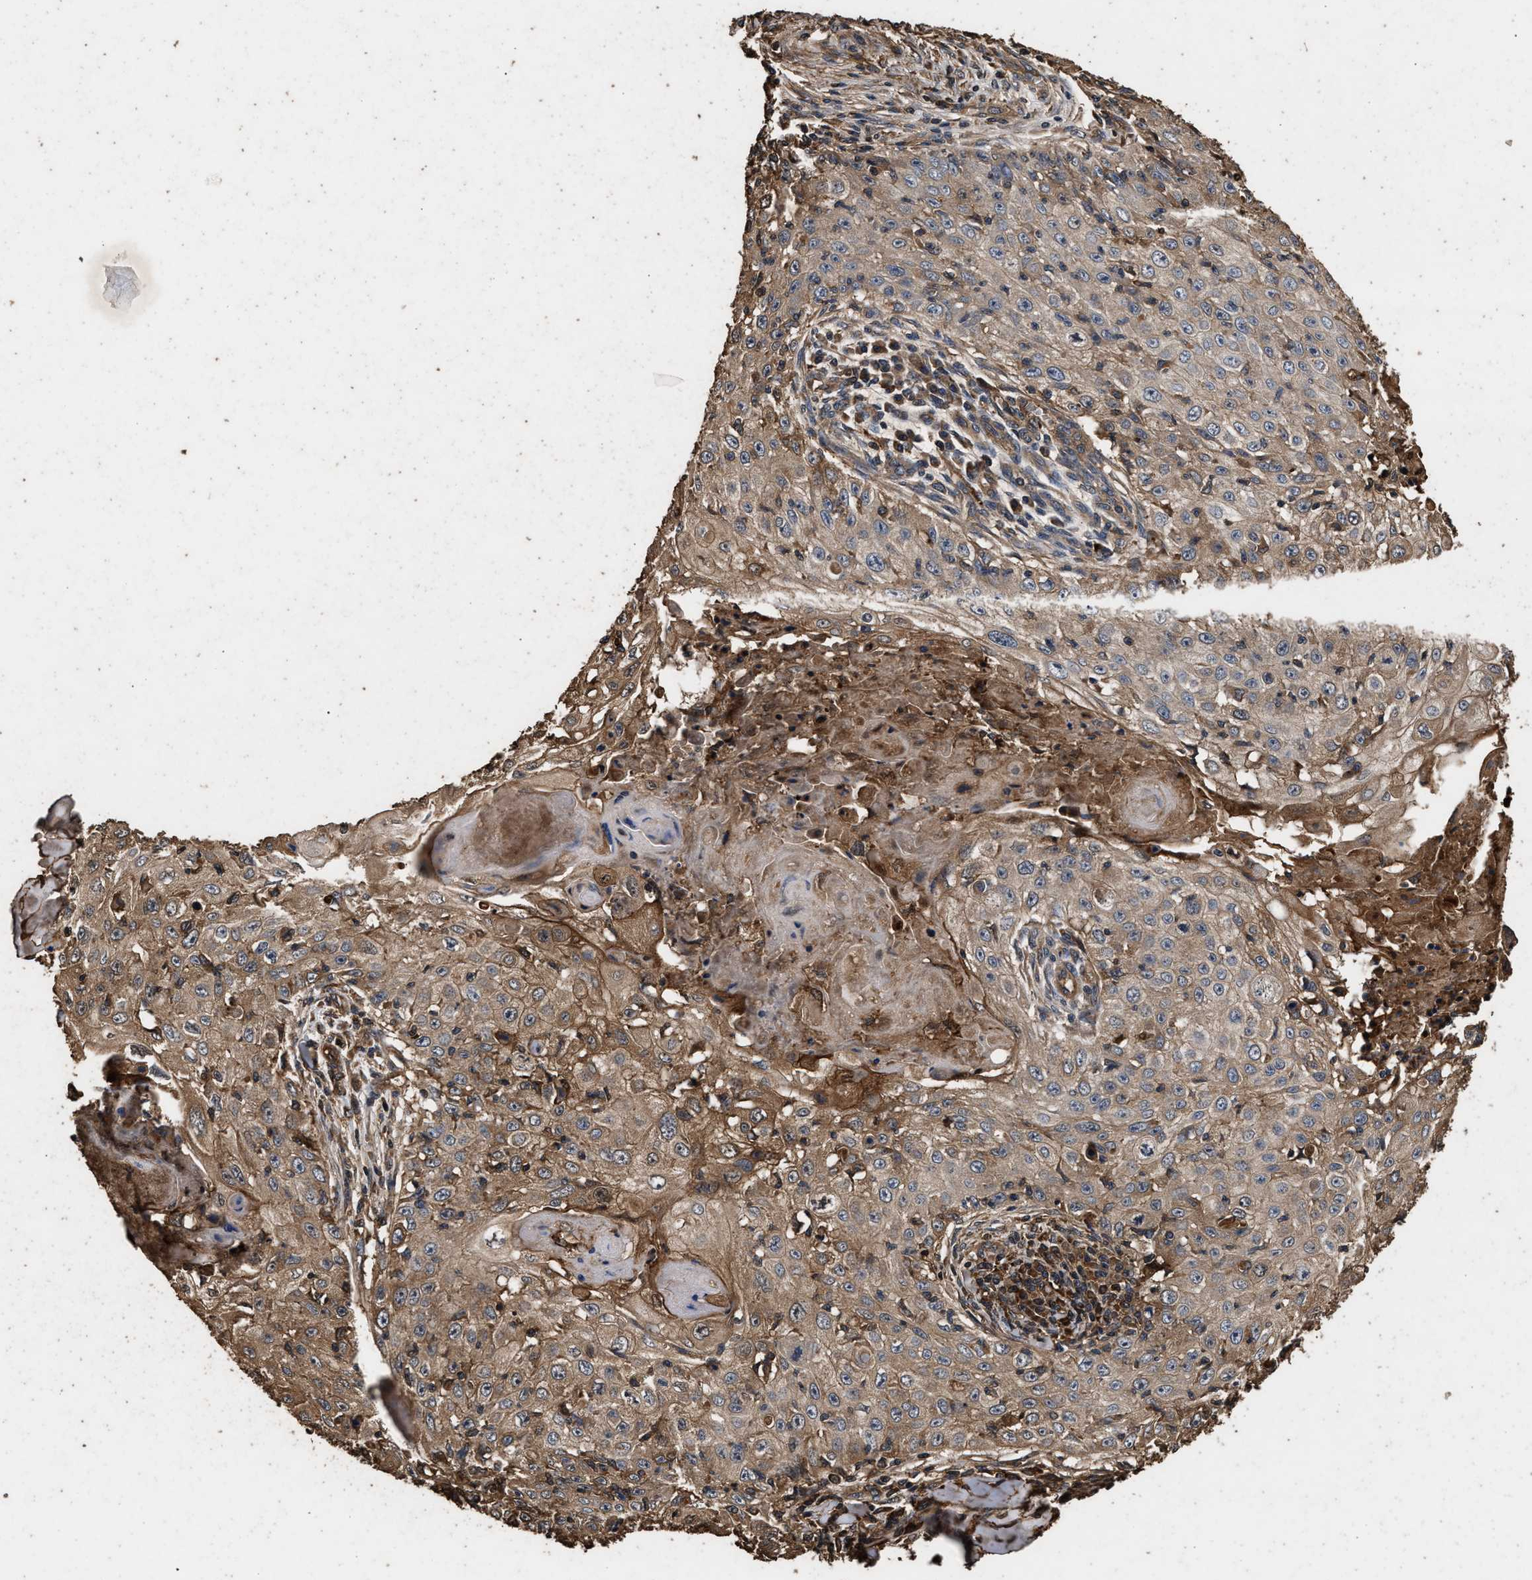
{"staining": {"intensity": "weak", "quantity": ">75%", "location": "cytoplasmic/membranous"}, "tissue": "skin cancer", "cell_type": "Tumor cells", "image_type": "cancer", "snomed": [{"axis": "morphology", "description": "Squamous cell carcinoma, NOS"}, {"axis": "topography", "description": "Skin"}], "caption": "This image shows skin cancer (squamous cell carcinoma) stained with immunohistochemistry (IHC) to label a protein in brown. The cytoplasmic/membranous of tumor cells show weak positivity for the protein. Nuclei are counter-stained blue.", "gene": "KYAT1", "patient": {"sex": "male", "age": 86}}